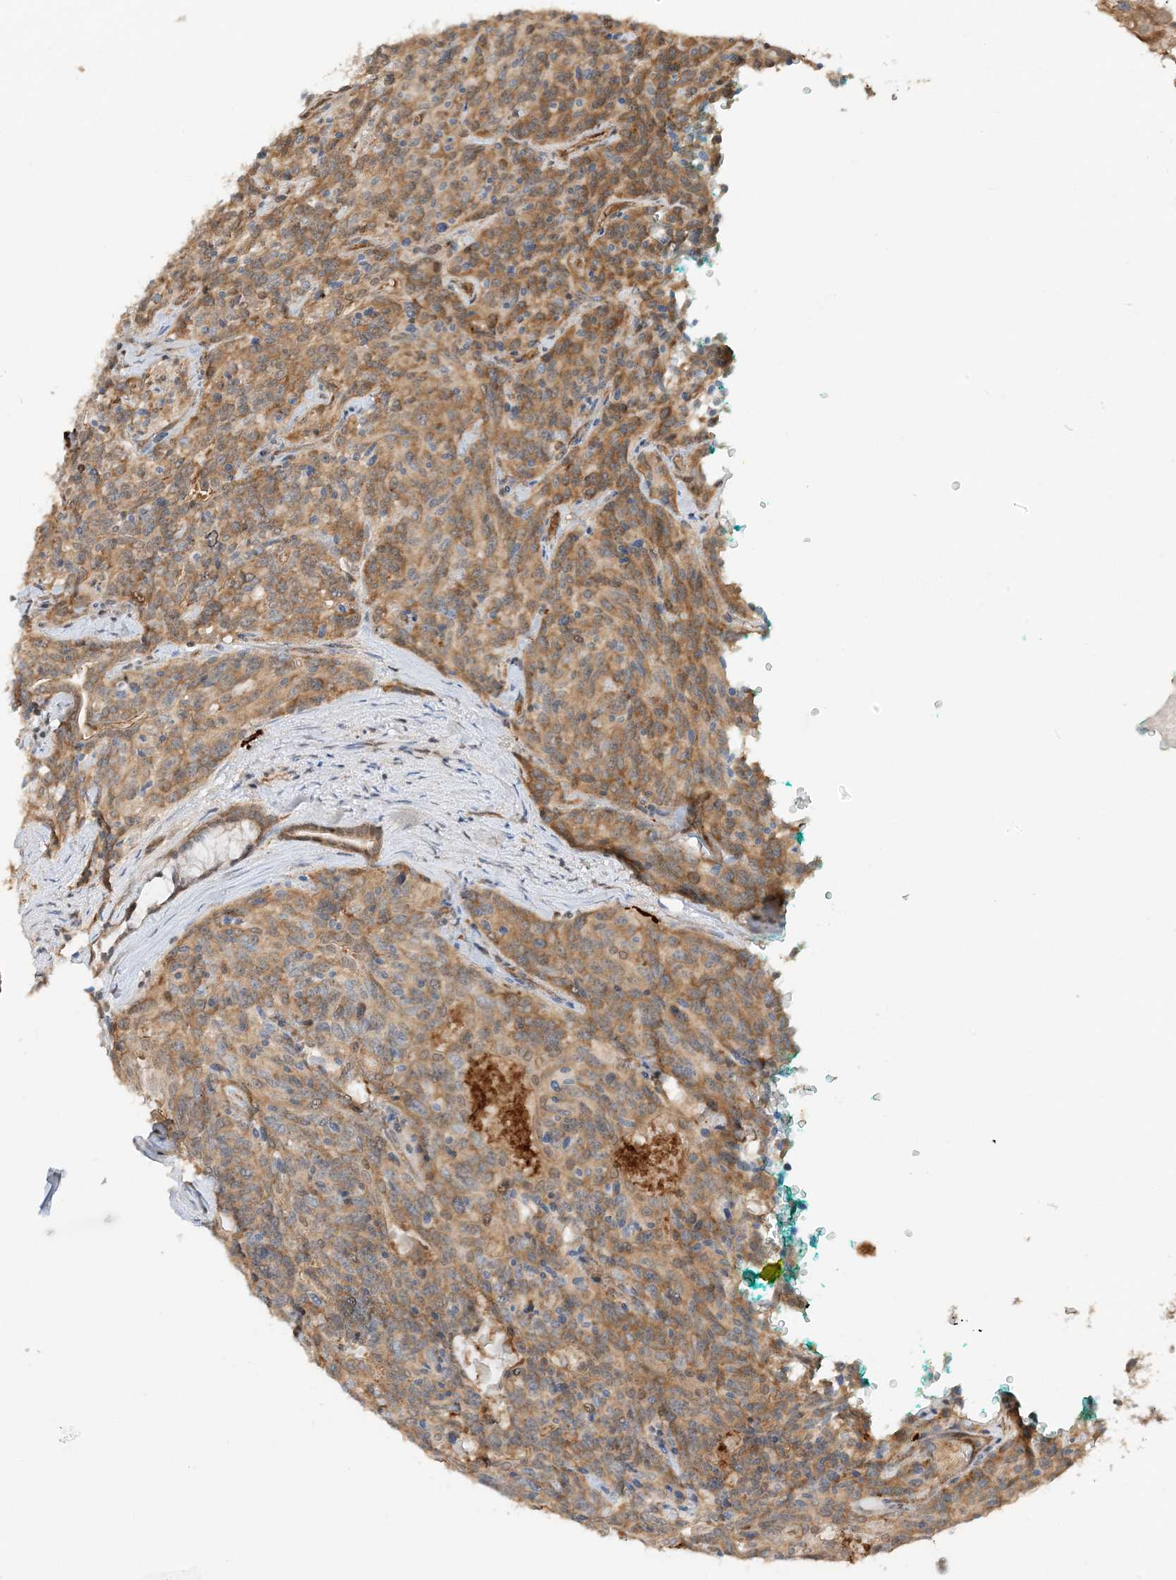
{"staining": {"intensity": "moderate", "quantity": ">75%", "location": "cytoplasmic/membranous"}, "tissue": "carcinoid", "cell_type": "Tumor cells", "image_type": "cancer", "snomed": [{"axis": "morphology", "description": "Carcinoid, malignant, NOS"}, {"axis": "topography", "description": "Lung"}], "caption": "Carcinoid stained for a protein exhibits moderate cytoplasmic/membranous positivity in tumor cells.", "gene": "UBAP2L", "patient": {"sex": "female", "age": 46}}